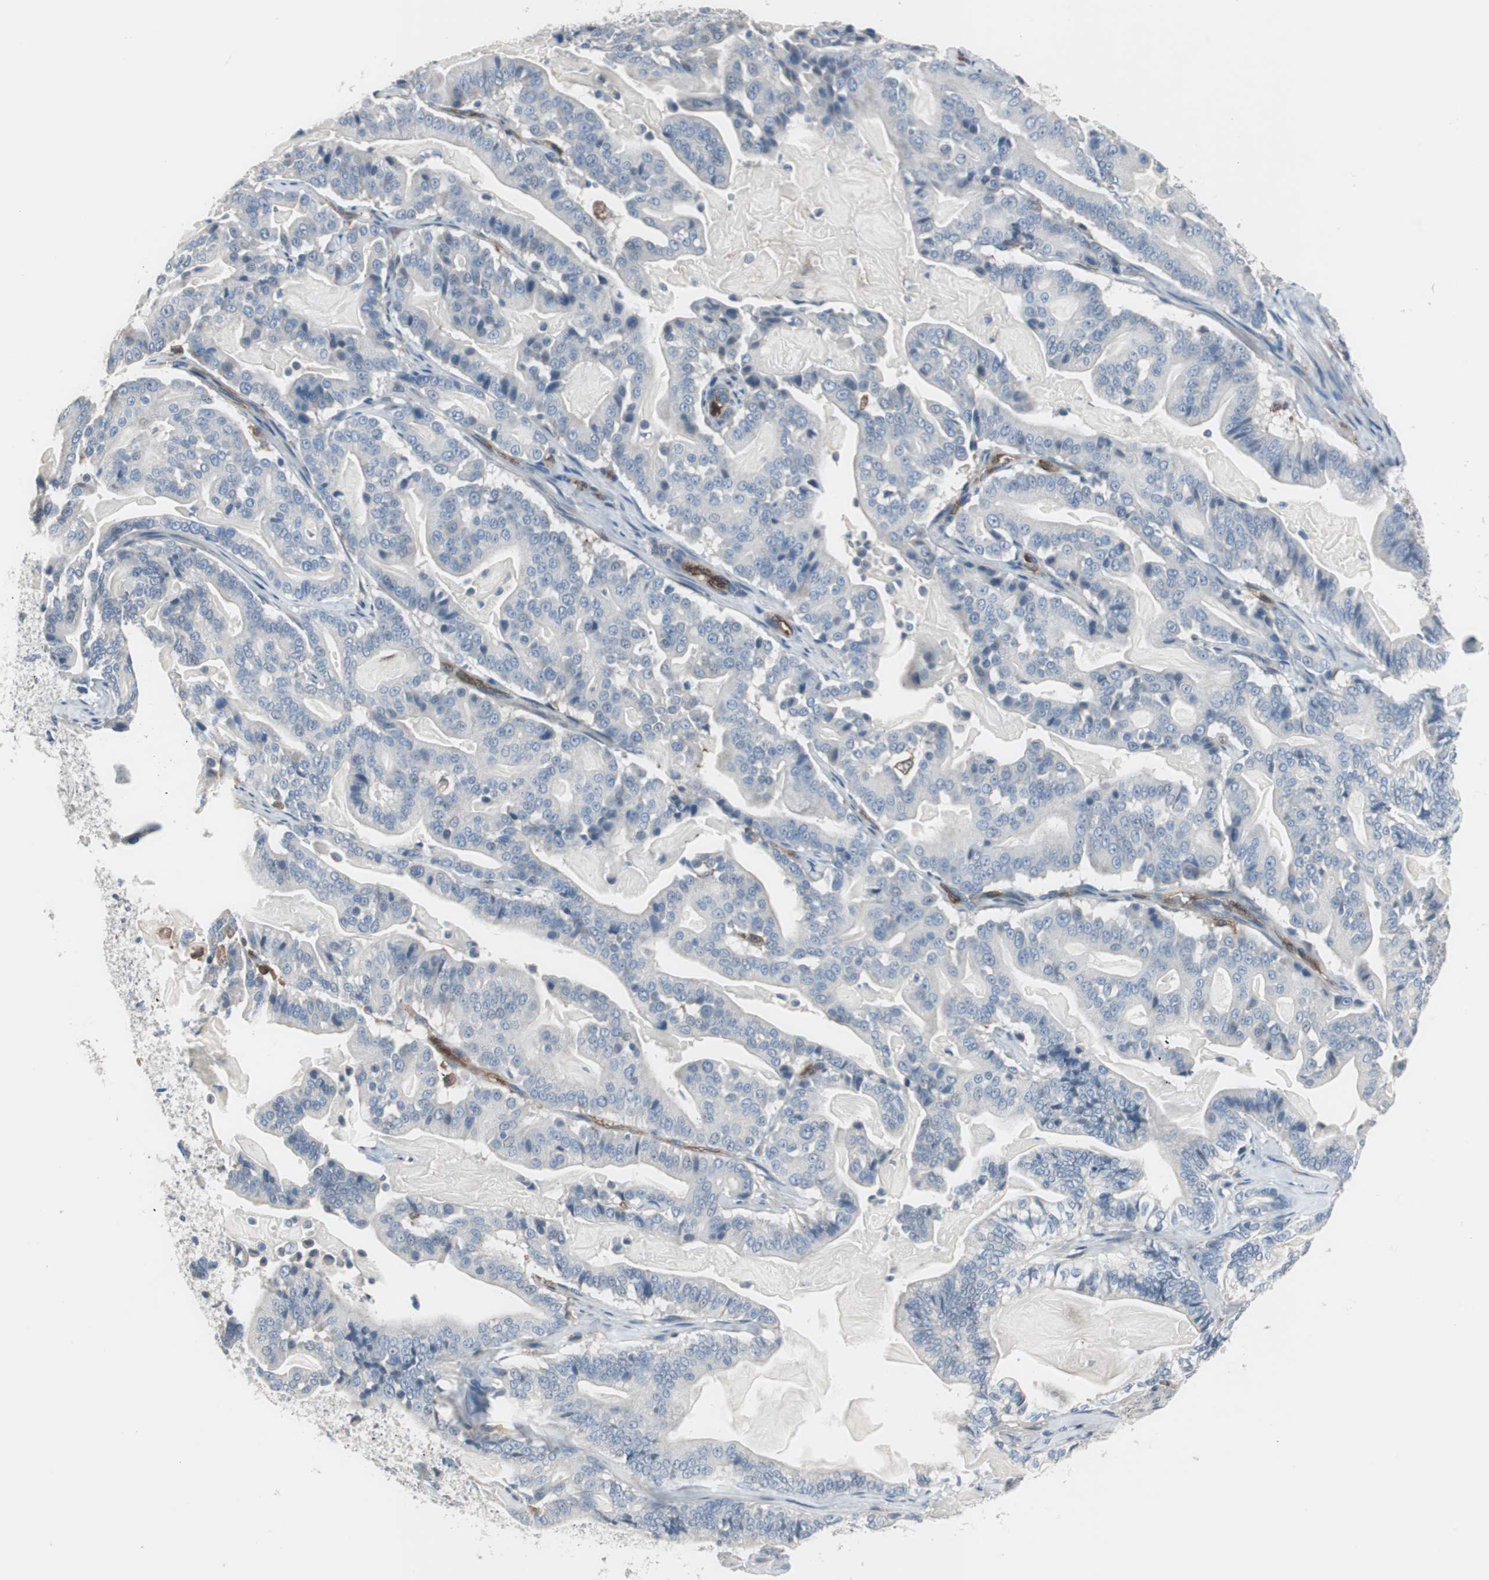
{"staining": {"intensity": "negative", "quantity": "none", "location": "none"}, "tissue": "pancreatic cancer", "cell_type": "Tumor cells", "image_type": "cancer", "snomed": [{"axis": "morphology", "description": "Adenocarcinoma, NOS"}, {"axis": "topography", "description": "Pancreas"}], "caption": "IHC image of adenocarcinoma (pancreatic) stained for a protein (brown), which displays no expression in tumor cells.", "gene": "SWAP70", "patient": {"sex": "male", "age": 63}}